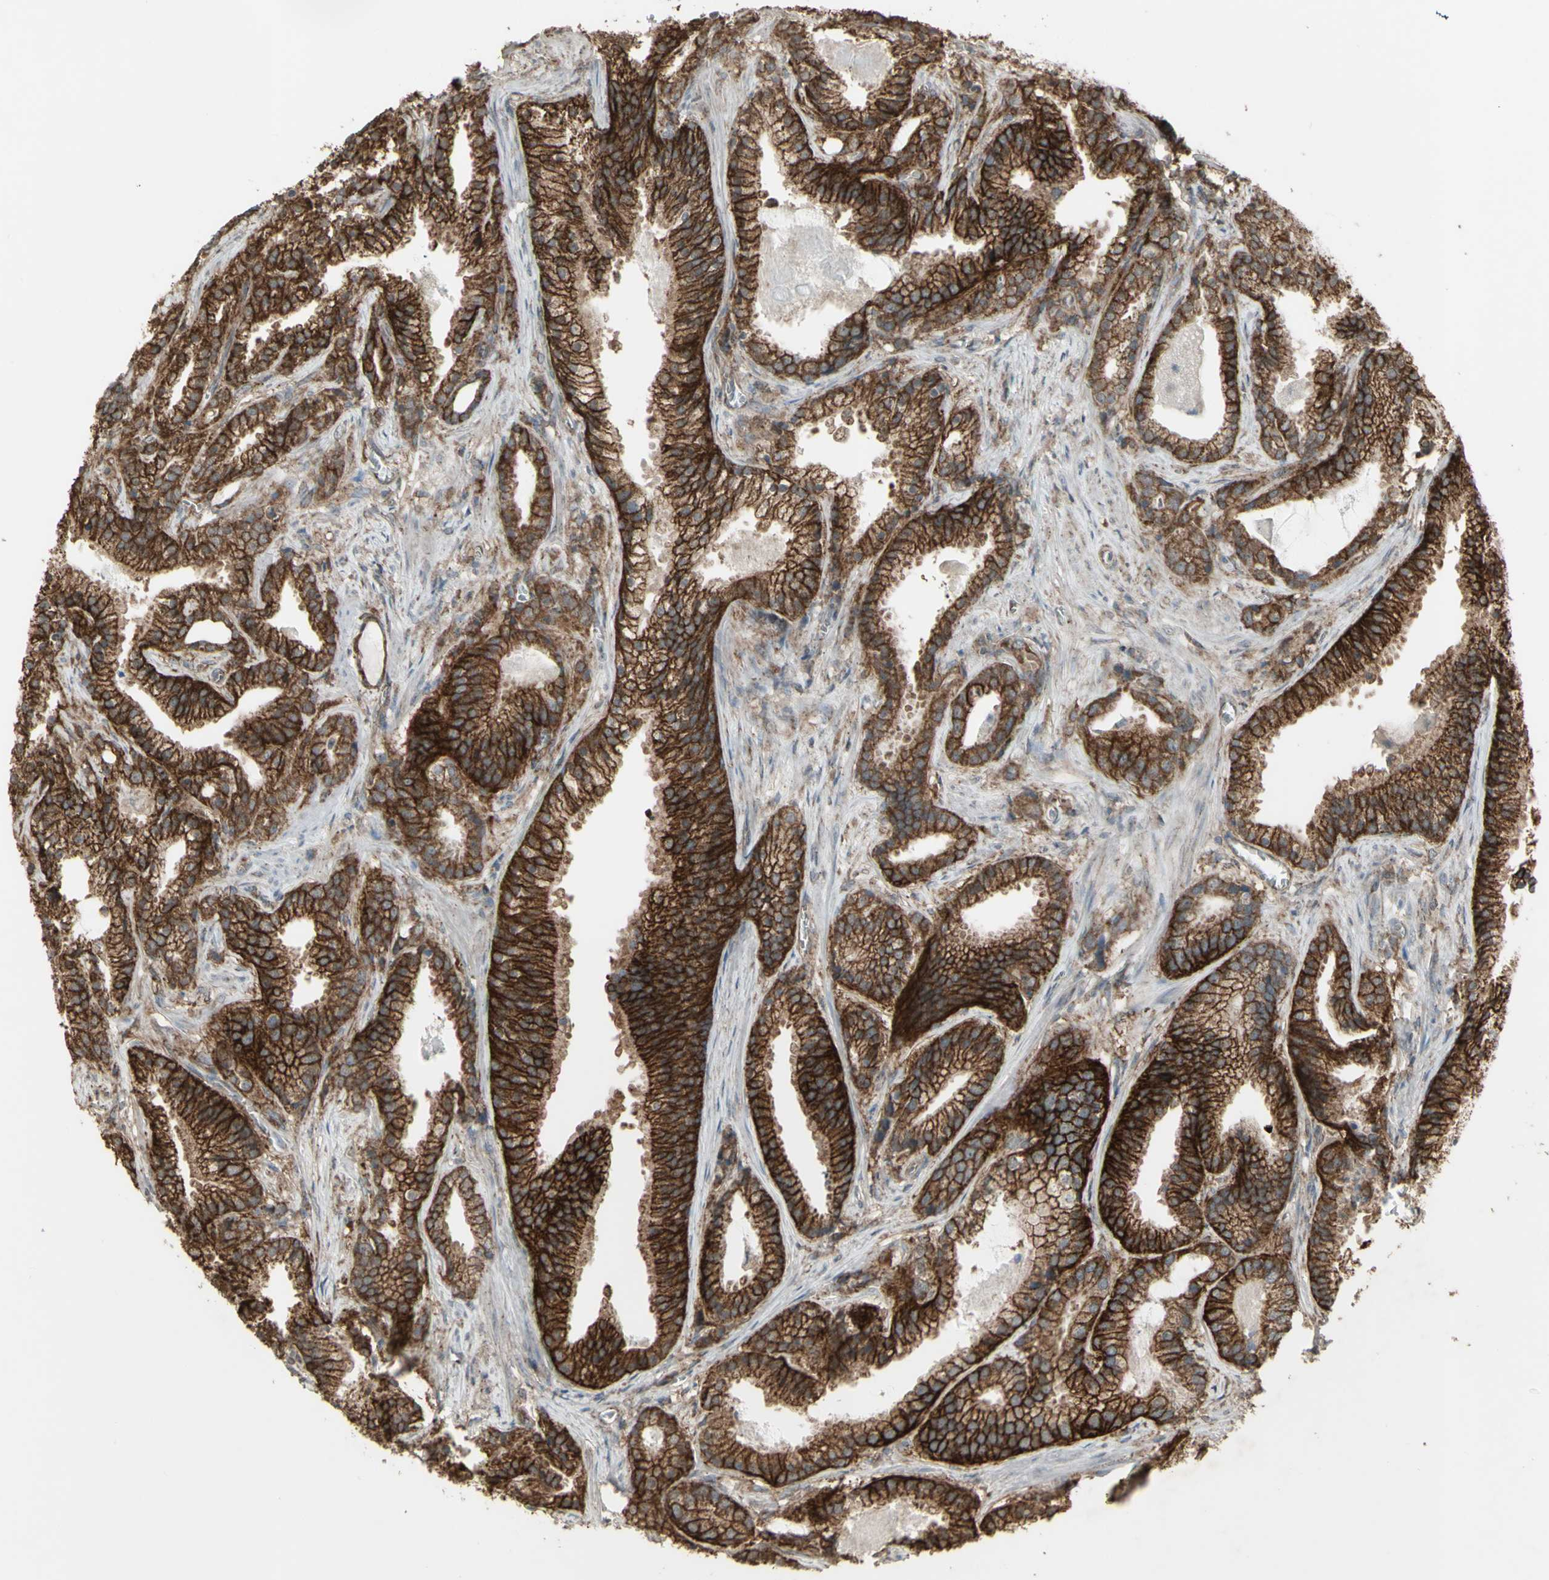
{"staining": {"intensity": "moderate", "quantity": ">75%", "location": "cytoplasmic/membranous"}, "tissue": "prostate cancer", "cell_type": "Tumor cells", "image_type": "cancer", "snomed": [{"axis": "morphology", "description": "Adenocarcinoma, Low grade"}, {"axis": "topography", "description": "Prostate"}], "caption": "Immunohistochemistry histopathology image of neoplastic tissue: human adenocarcinoma (low-grade) (prostate) stained using immunohistochemistry demonstrates medium levels of moderate protein expression localized specifically in the cytoplasmic/membranous of tumor cells, appearing as a cytoplasmic/membranous brown color.", "gene": "FXYD3", "patient": {"sex": "male", "age": 59}}